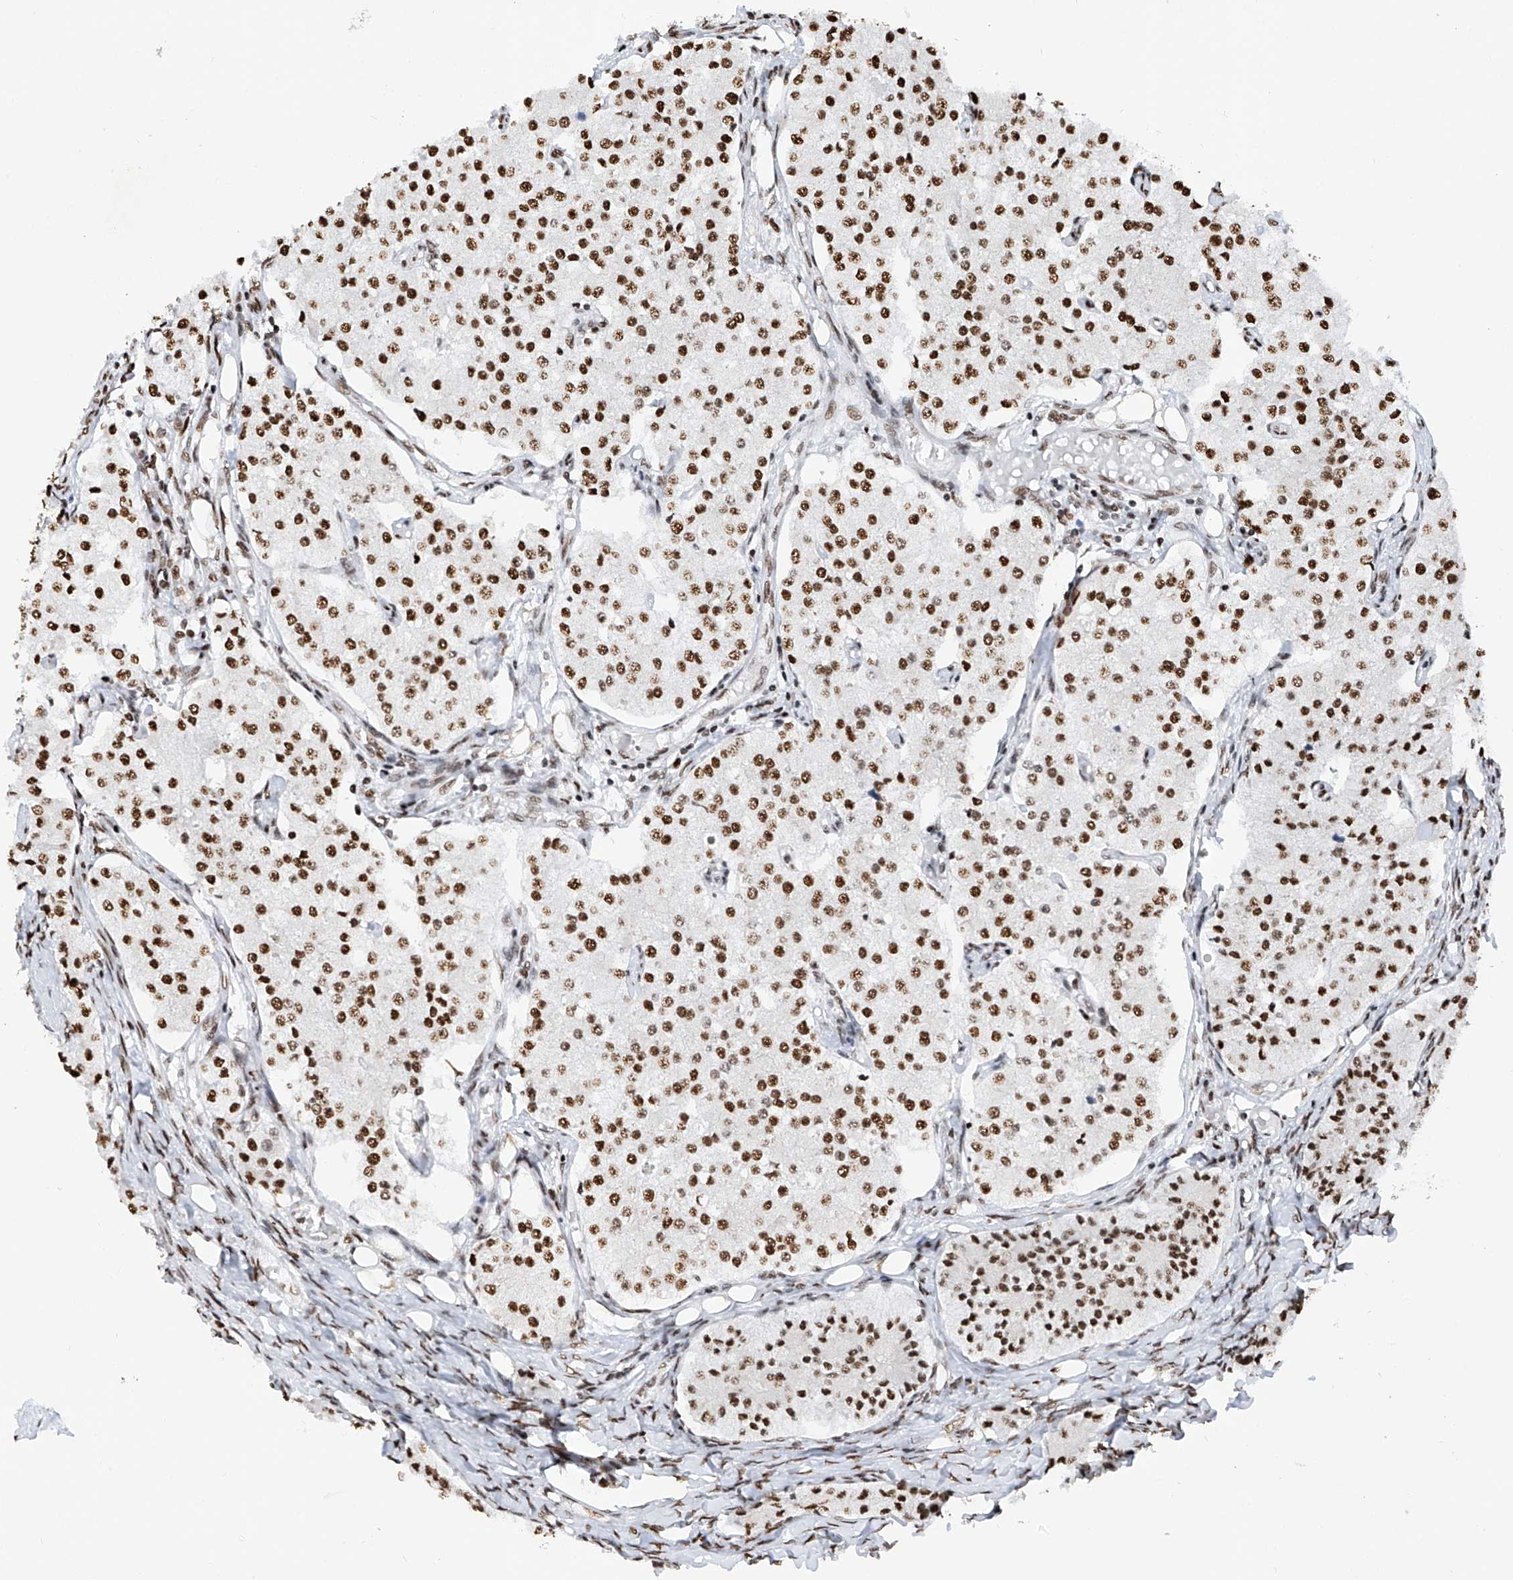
{"staining": {"intensity": "strong", "quantity": ">75%", "location": "nuclear"}, "tissue": "carcinoid", "cell_type": "Tumor cells", "image_type": "cancer", "snomed": [{"axis": "morphology", "description": "Carcinoid, malignant, NOS"}, {"axis": "topography", "description": "Colon"}], "caption": "Protein staining demonstrates strong nuclear expression in about >75% of tumor cells in carcinoid (malignant). (DAB (3,3'-diaminobenzidine) IHC, brown staining for protein, blue staining for nuclei).", "gene": "SRSF6", "patient": {"sex": "female", "age": 52}}